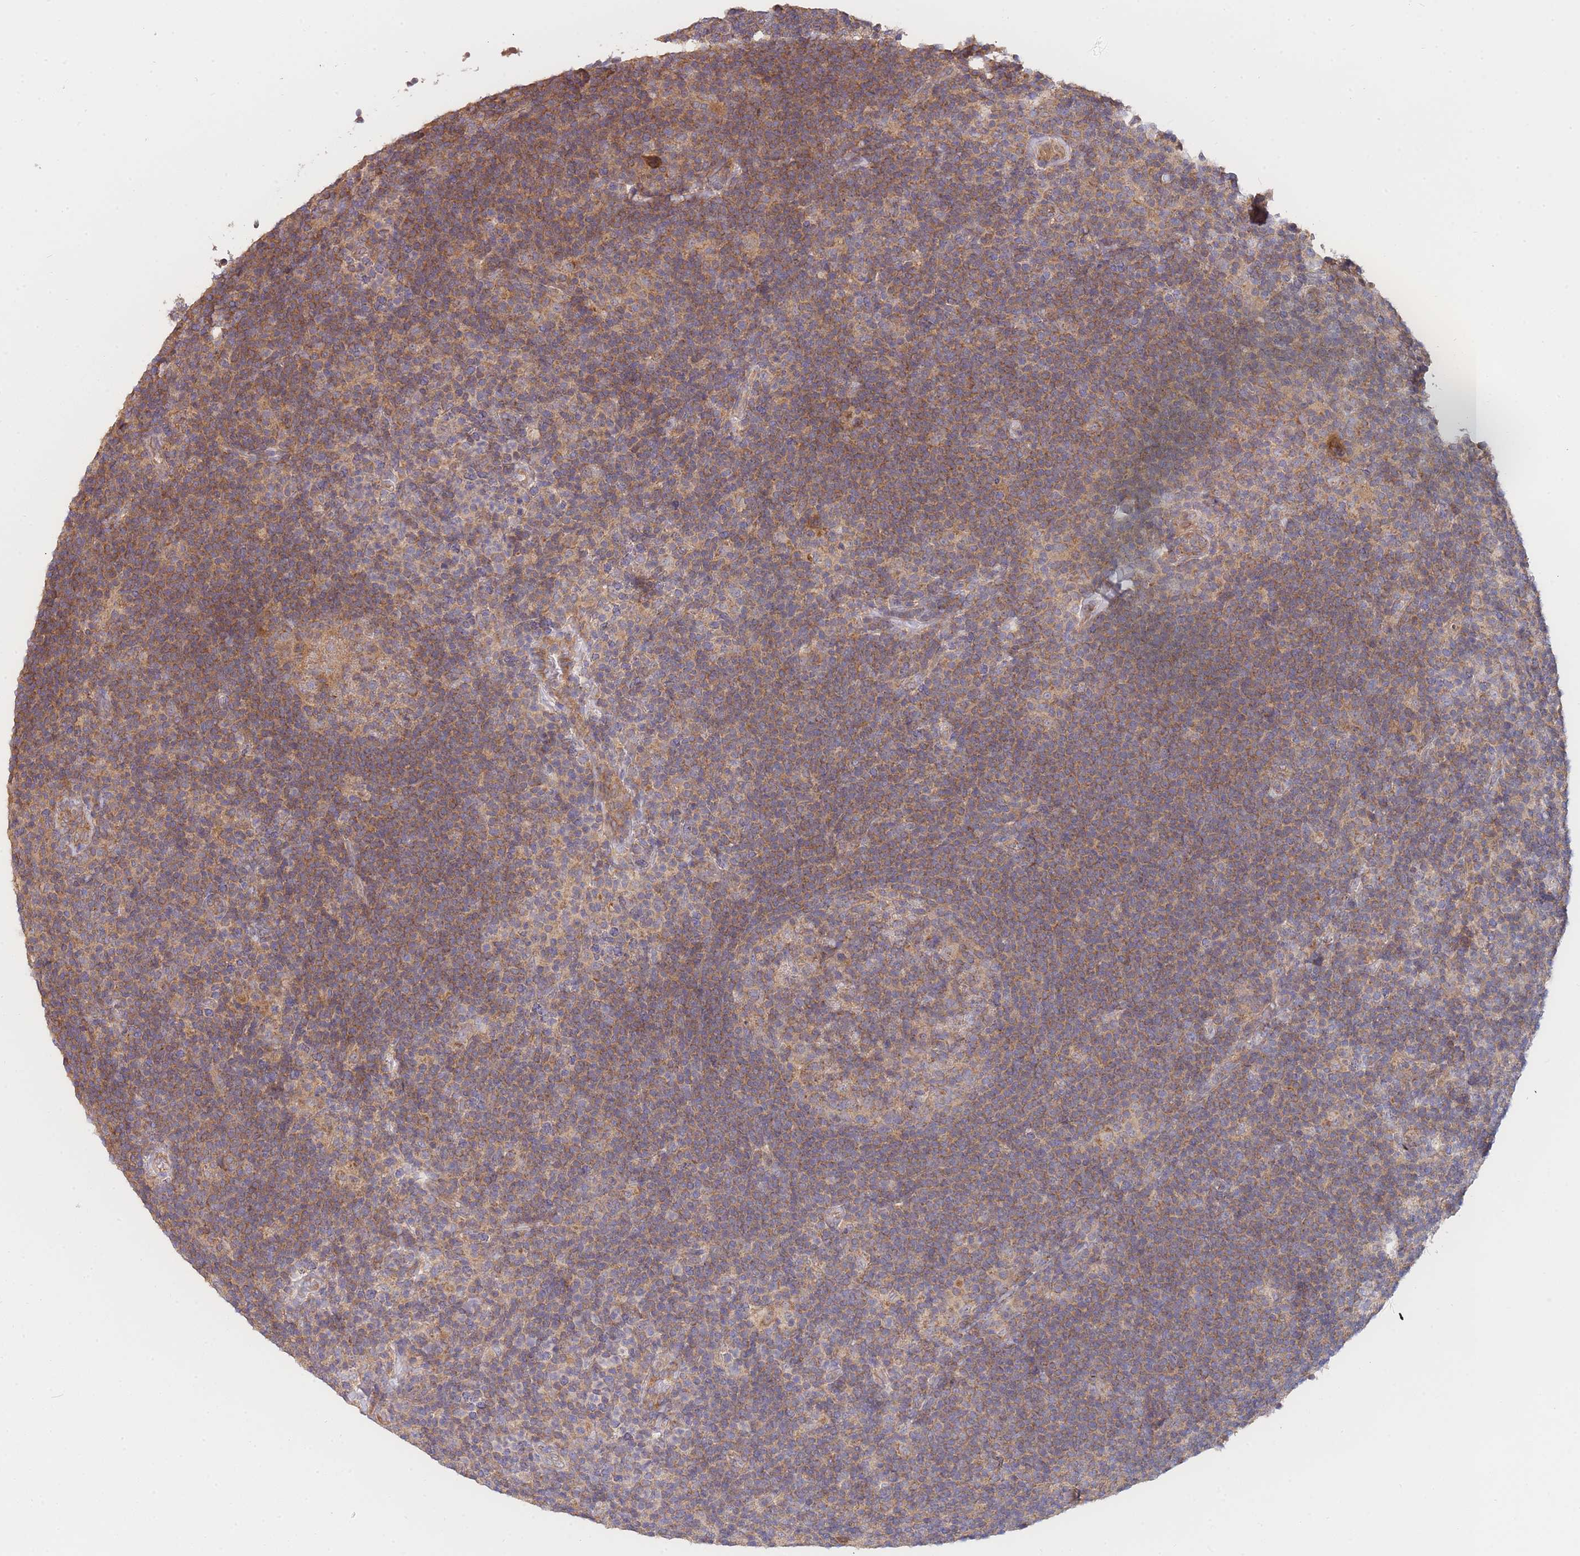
{"staining": {"intensity": "negative", "quantity": "none", "location": "none"}, "tissue": "lymphoma", "cell_type": "Tumor cells", "image_type": "cancer", "snomed": [{"axis": "morphology", "description": "Hodgkin's disease, NOS"}, {"axis": "topography", "description": "Lymph node"}], "caption": "This is an IHC histopathology image of human Hodgkin's disease. There is no expression in tumor cells.", "gene": "MRPS18B", "patient": {"sex": "female", "age": 57}}